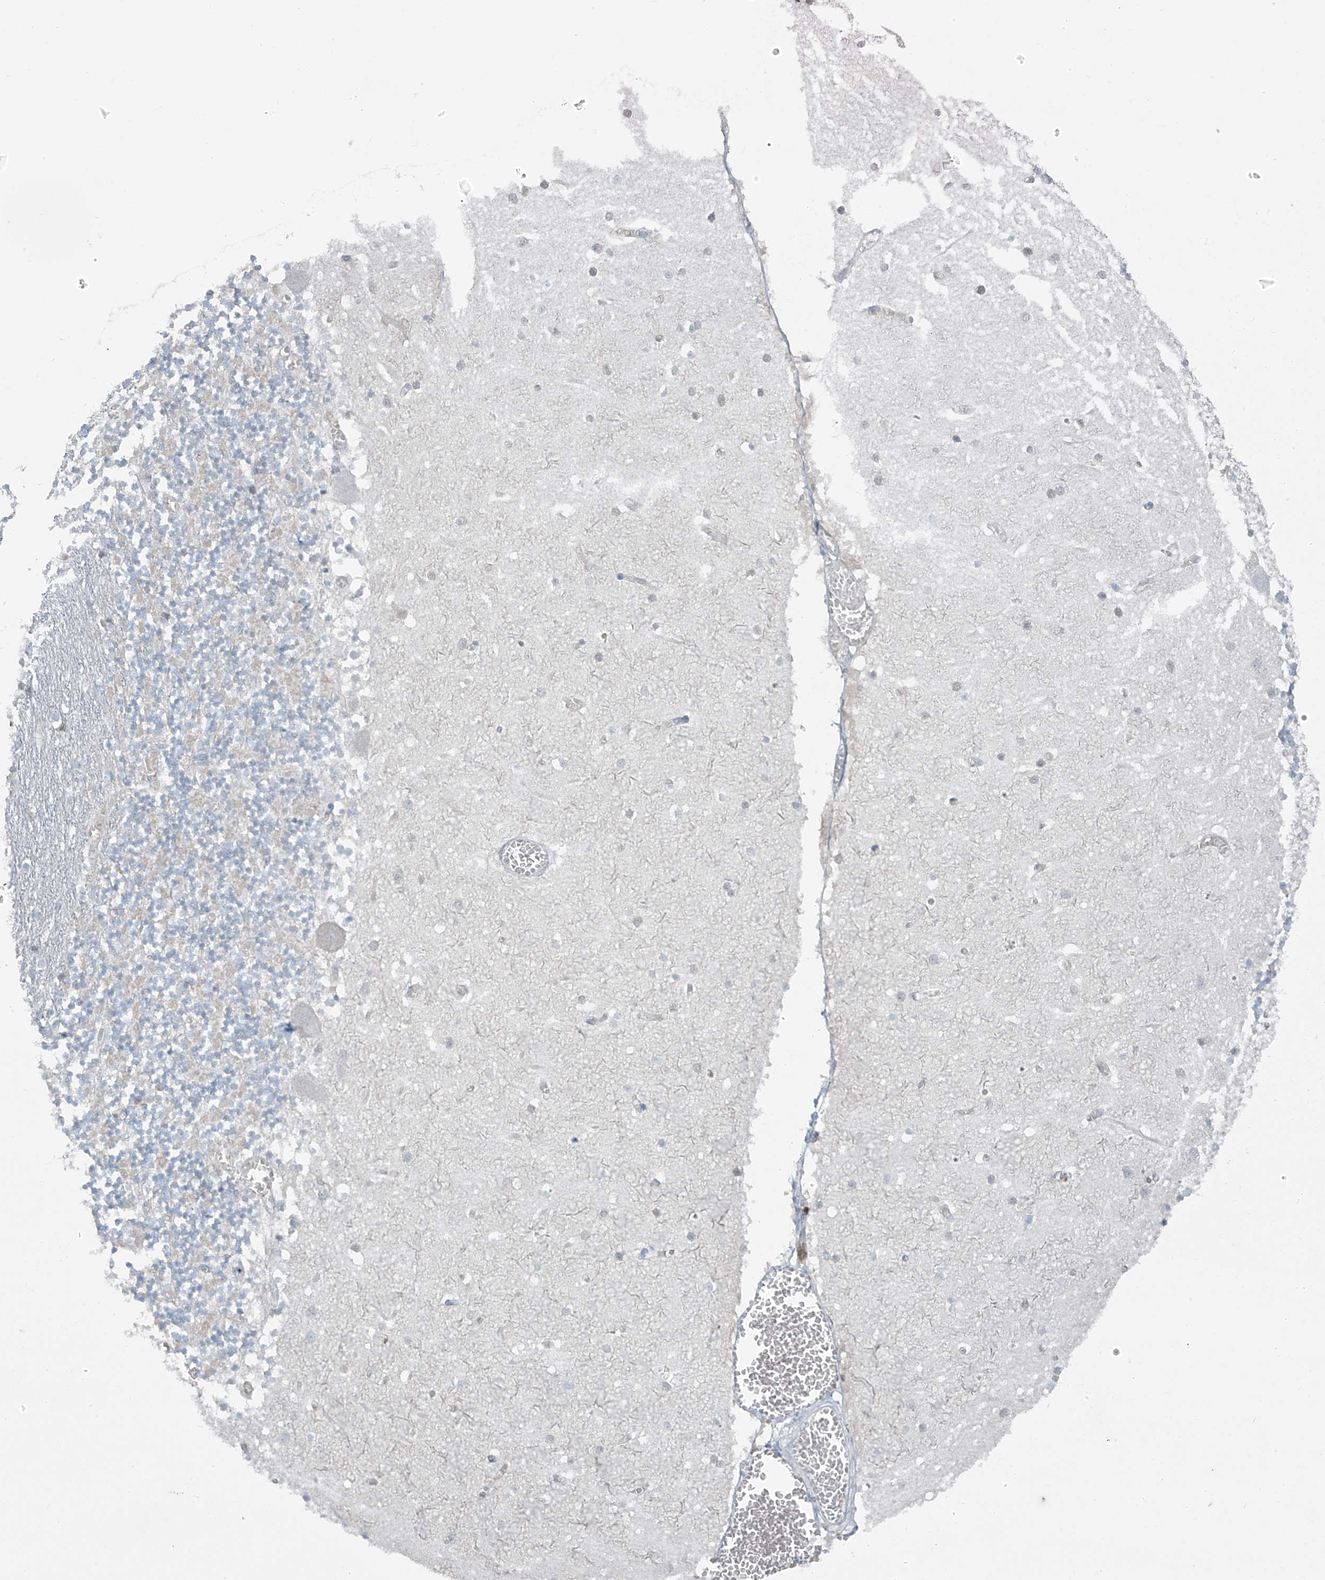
{"staining": {"intensity": "weak", "quantity": "<25%", "location": "cytoplasmic/membranous"}, "tissue": "cerebellum", "cell_type": "Cells in granular layer", "image_type": "normal", "snomed": [{"axis": "morphology", "description": "Normal tissue, NOS"}, {"axis": "topography", "description": "Cerebellum"}], "caption": "Cells in granular layer show no significant expression in normal cerebellum. Nuclei are stained in blue.", "gene": "FAM131C", "patient": {"sex": "female", "age": 28}}